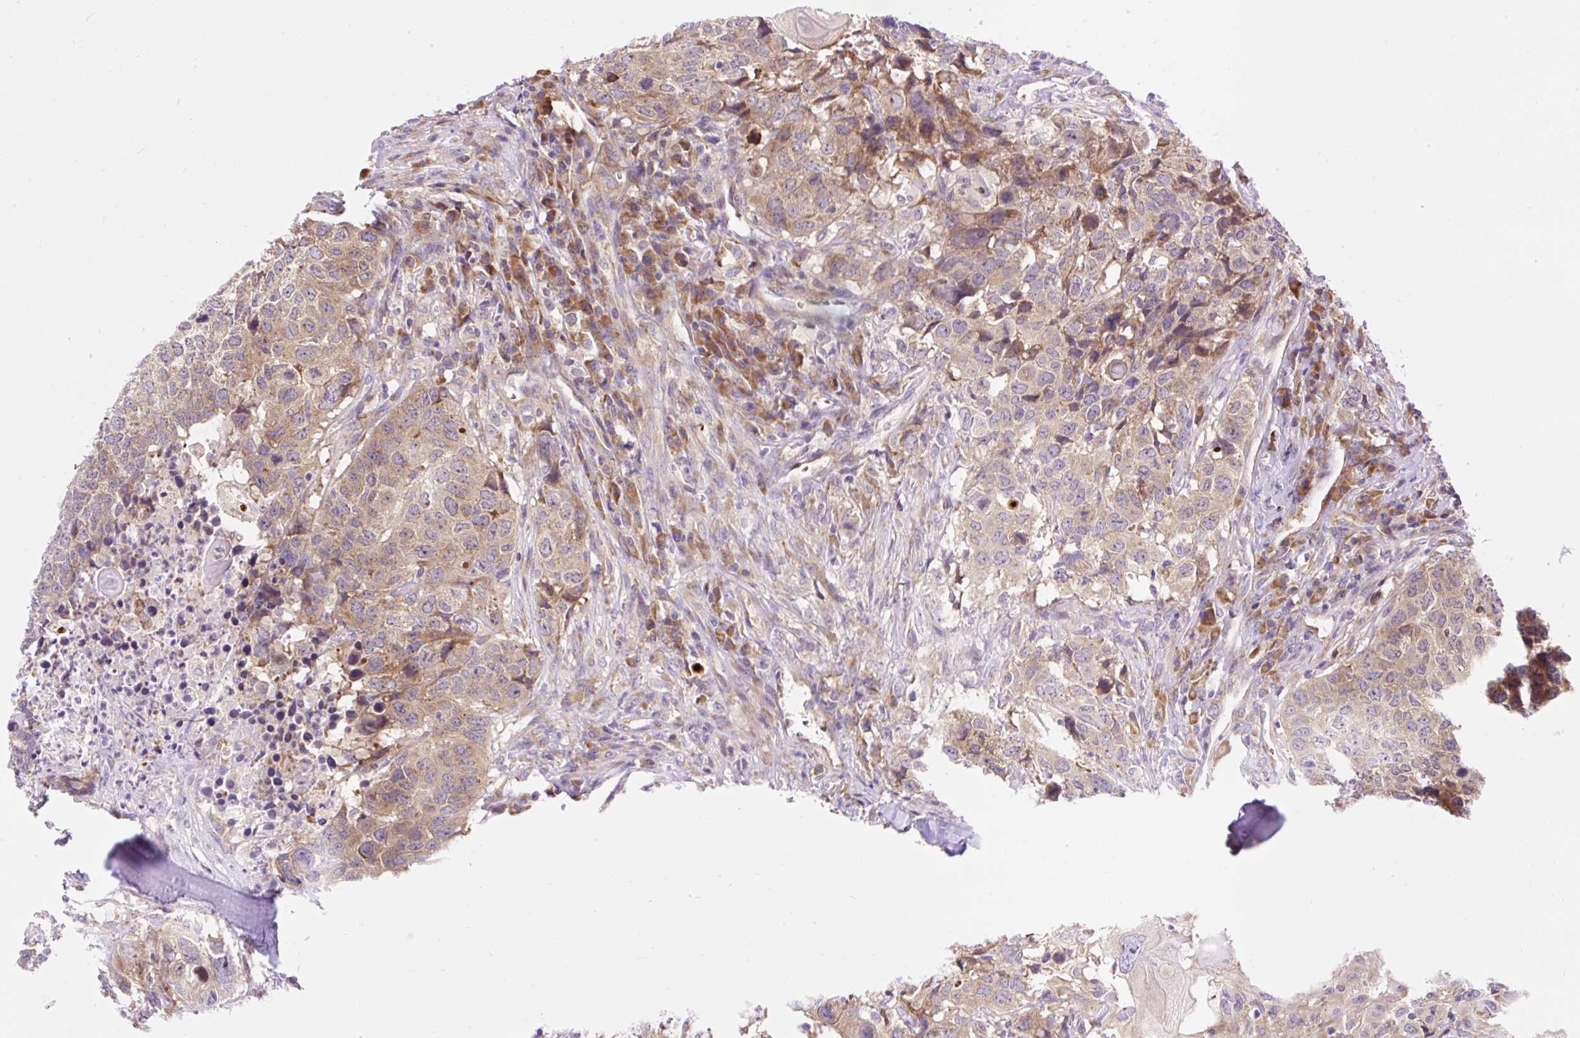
{"staining": {"intensity": "weak", "quantity": ">75%", "location": "cytoplasmic/membranous"}, "tissue": "head and neck cancer", "cell_type": "Tumor cells", "image_type": "cancer", "snomed": [{"axis": "morphology", "description": "Normal tissue, NOS"}, {"axis": "morphology", "description": "Squamous cell carcinoma, NOS"}, {"axis": "topography", "description": "Skeletal muscle"}, {"axis": "topography", "description": "Vascular tissue"}, {"axis": "topography", "description": "Peripheral nerve tissue"}, {"axis": "topography", "description": "Head-Neck"}], "caption": "Immunohistochemistry (IHC) of head and neck squamous cell carcinoma demonstrates low levels of weak cytoplasmic/membranous staining in approximately >75% of tumor cells.", "gene": "GPR45", "patient": {"sex": "male", "age": 66}}